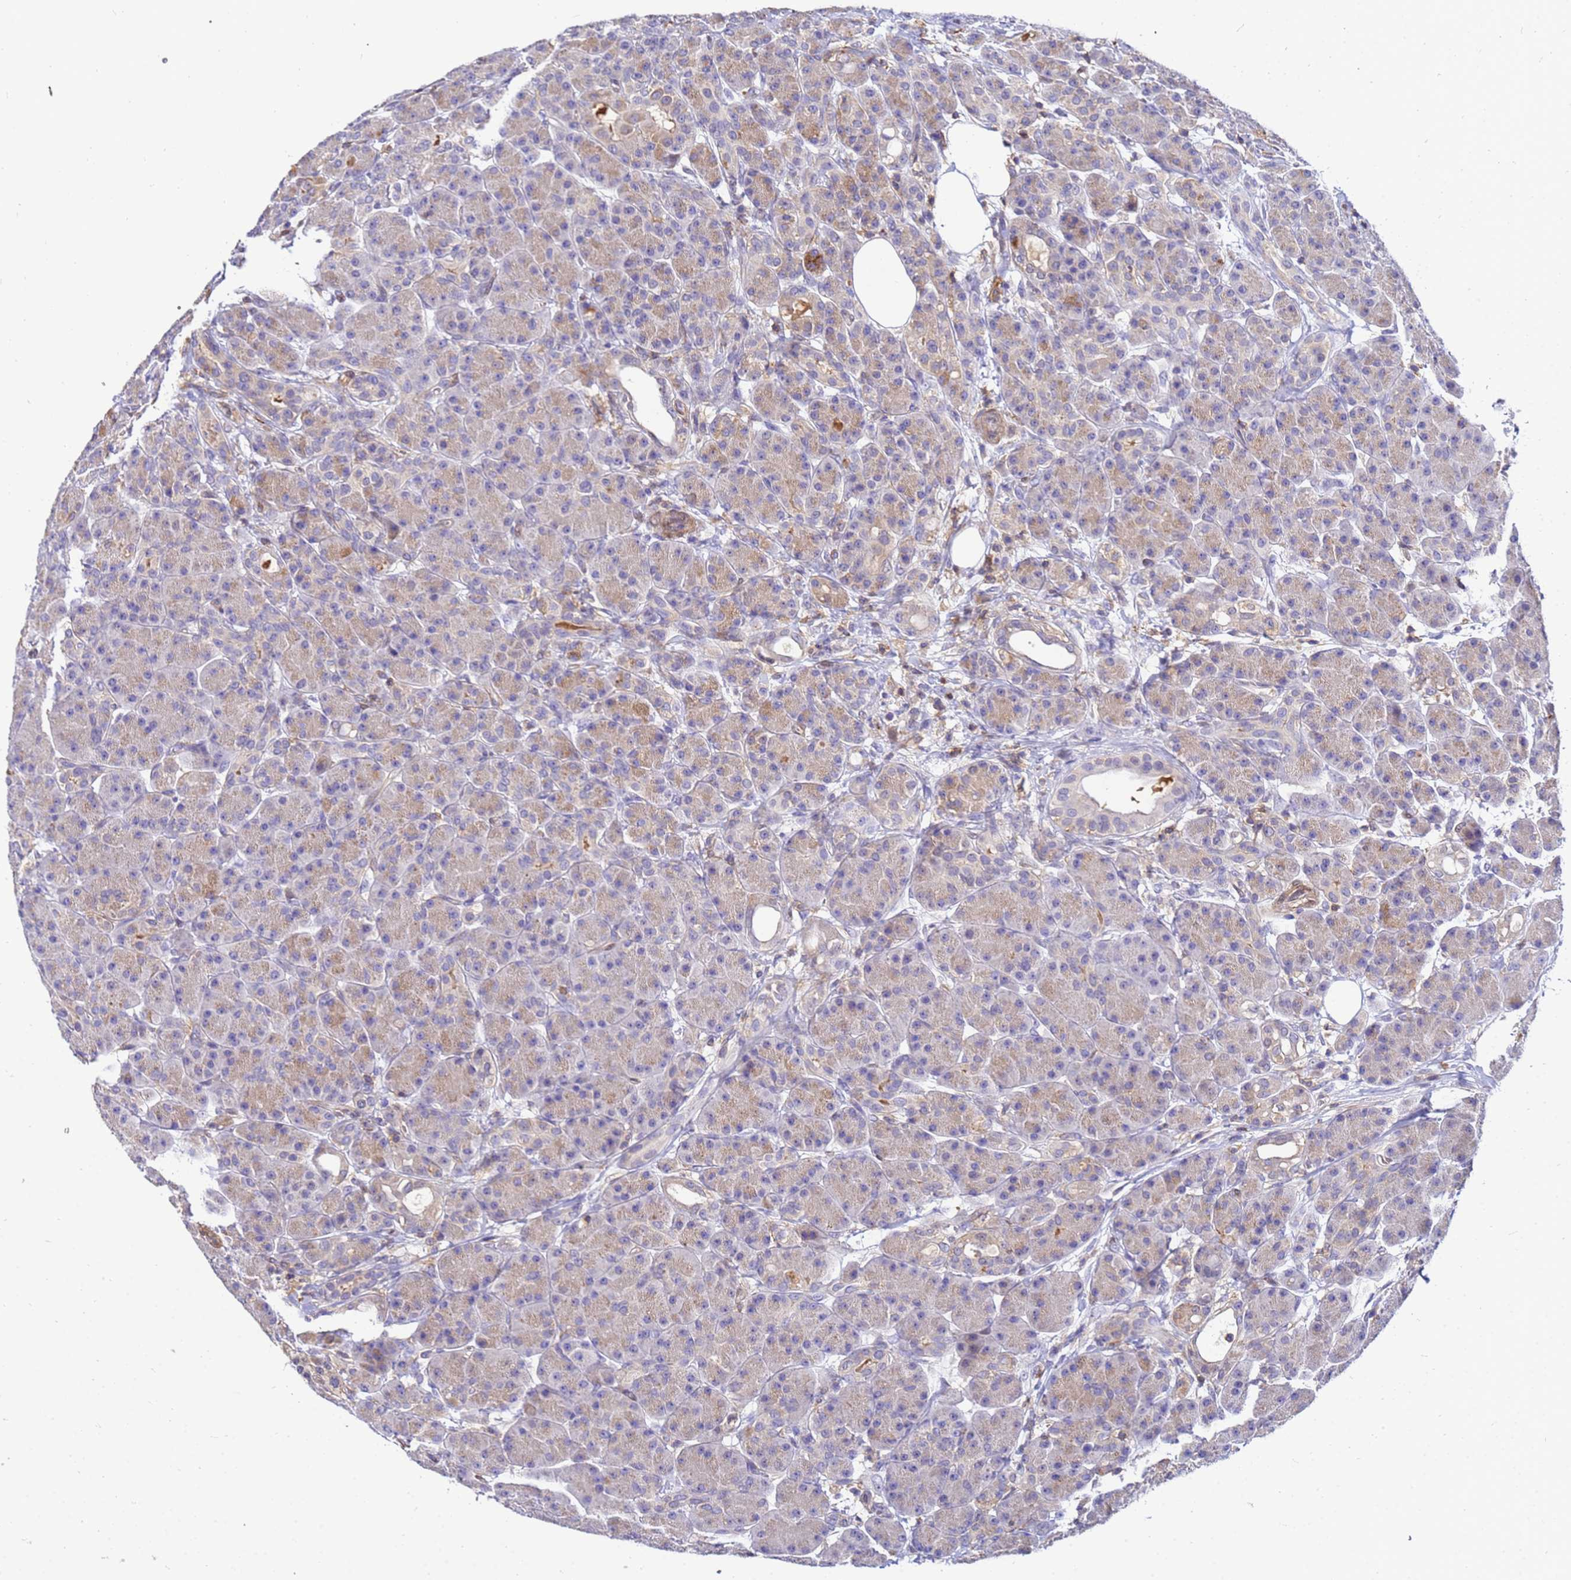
{"staining": {"intensity": "weak", "quantity": "25%-75%", "location": "cytoplasmic/membranous"}, "tissue": "pancreas", "cell_type": "Exocrine glandular cells", "image_type": "normal", "snomed": [{"axis": "morphology", "description": "Normal tissue, NOS"}, {"axis": "topography", "description": "Pancreas"}], "caption": "Unremarkable pancreas demonstrates weak cytoplasmic/membranous positivity in approximately 25%-75% of exocrine glandular cells.", "gene": "DBNDD2", "patient": {"sex": "male", "age": 63}}